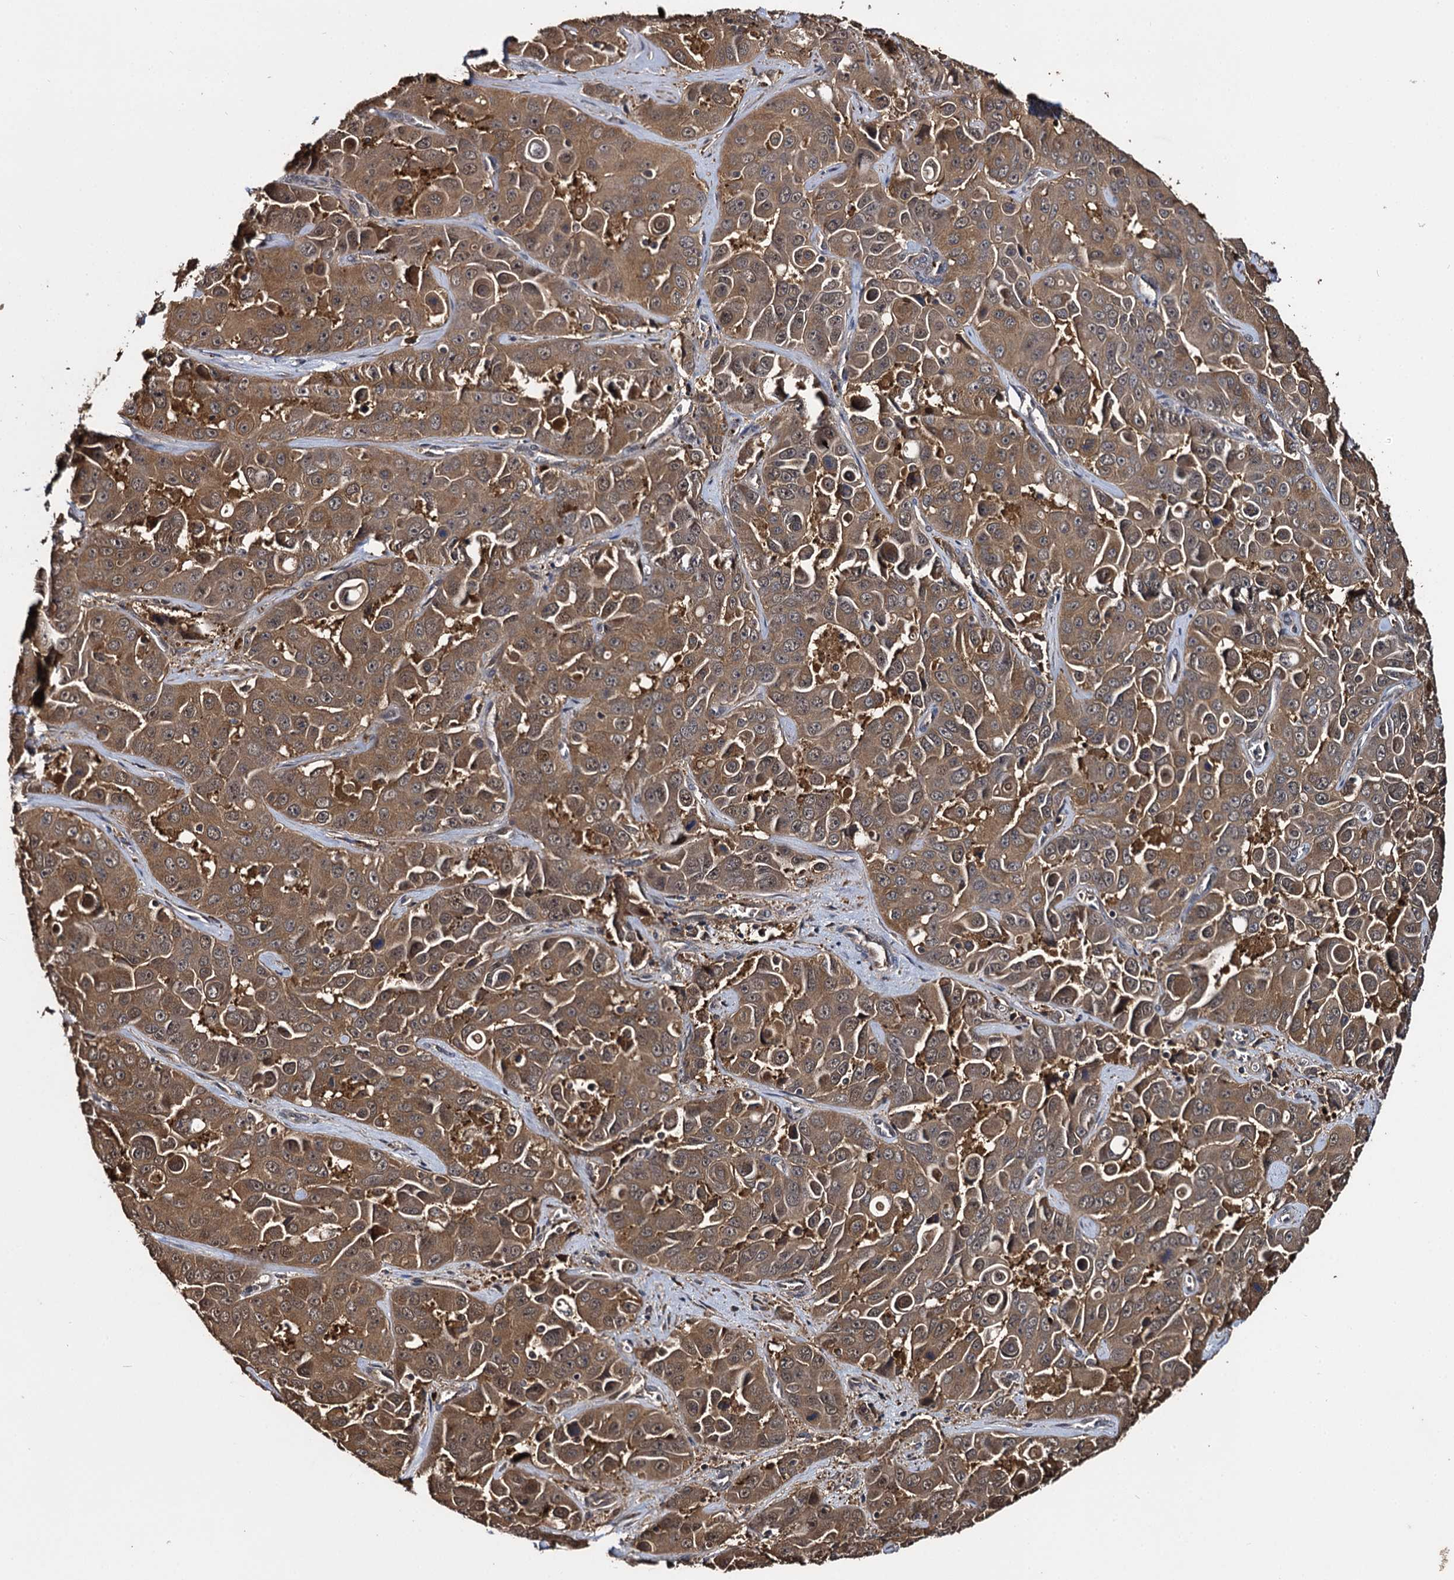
{"staining": {"intensity": "moderate", "quantity": ">75%", "location": "cytoplasmic/membranous,nuclear"}, "tissue": "liver cancer", "cell_type": "Tumor cells", "image_type": "cancer", "snomed": [{"axis": "morphology", "description": "Cholangiocarcinoma"}, {"axis": "topography", "description": "Liver"}], "caption": "Protein expression analysis of human liver cholangiocarcinoma reveals moderate cytoplasmic/membranous and nuclear positivity in about >75% of tumor cells.", "gene": "SLC46A3", "patient": {"sex": "female", "age": 52}}